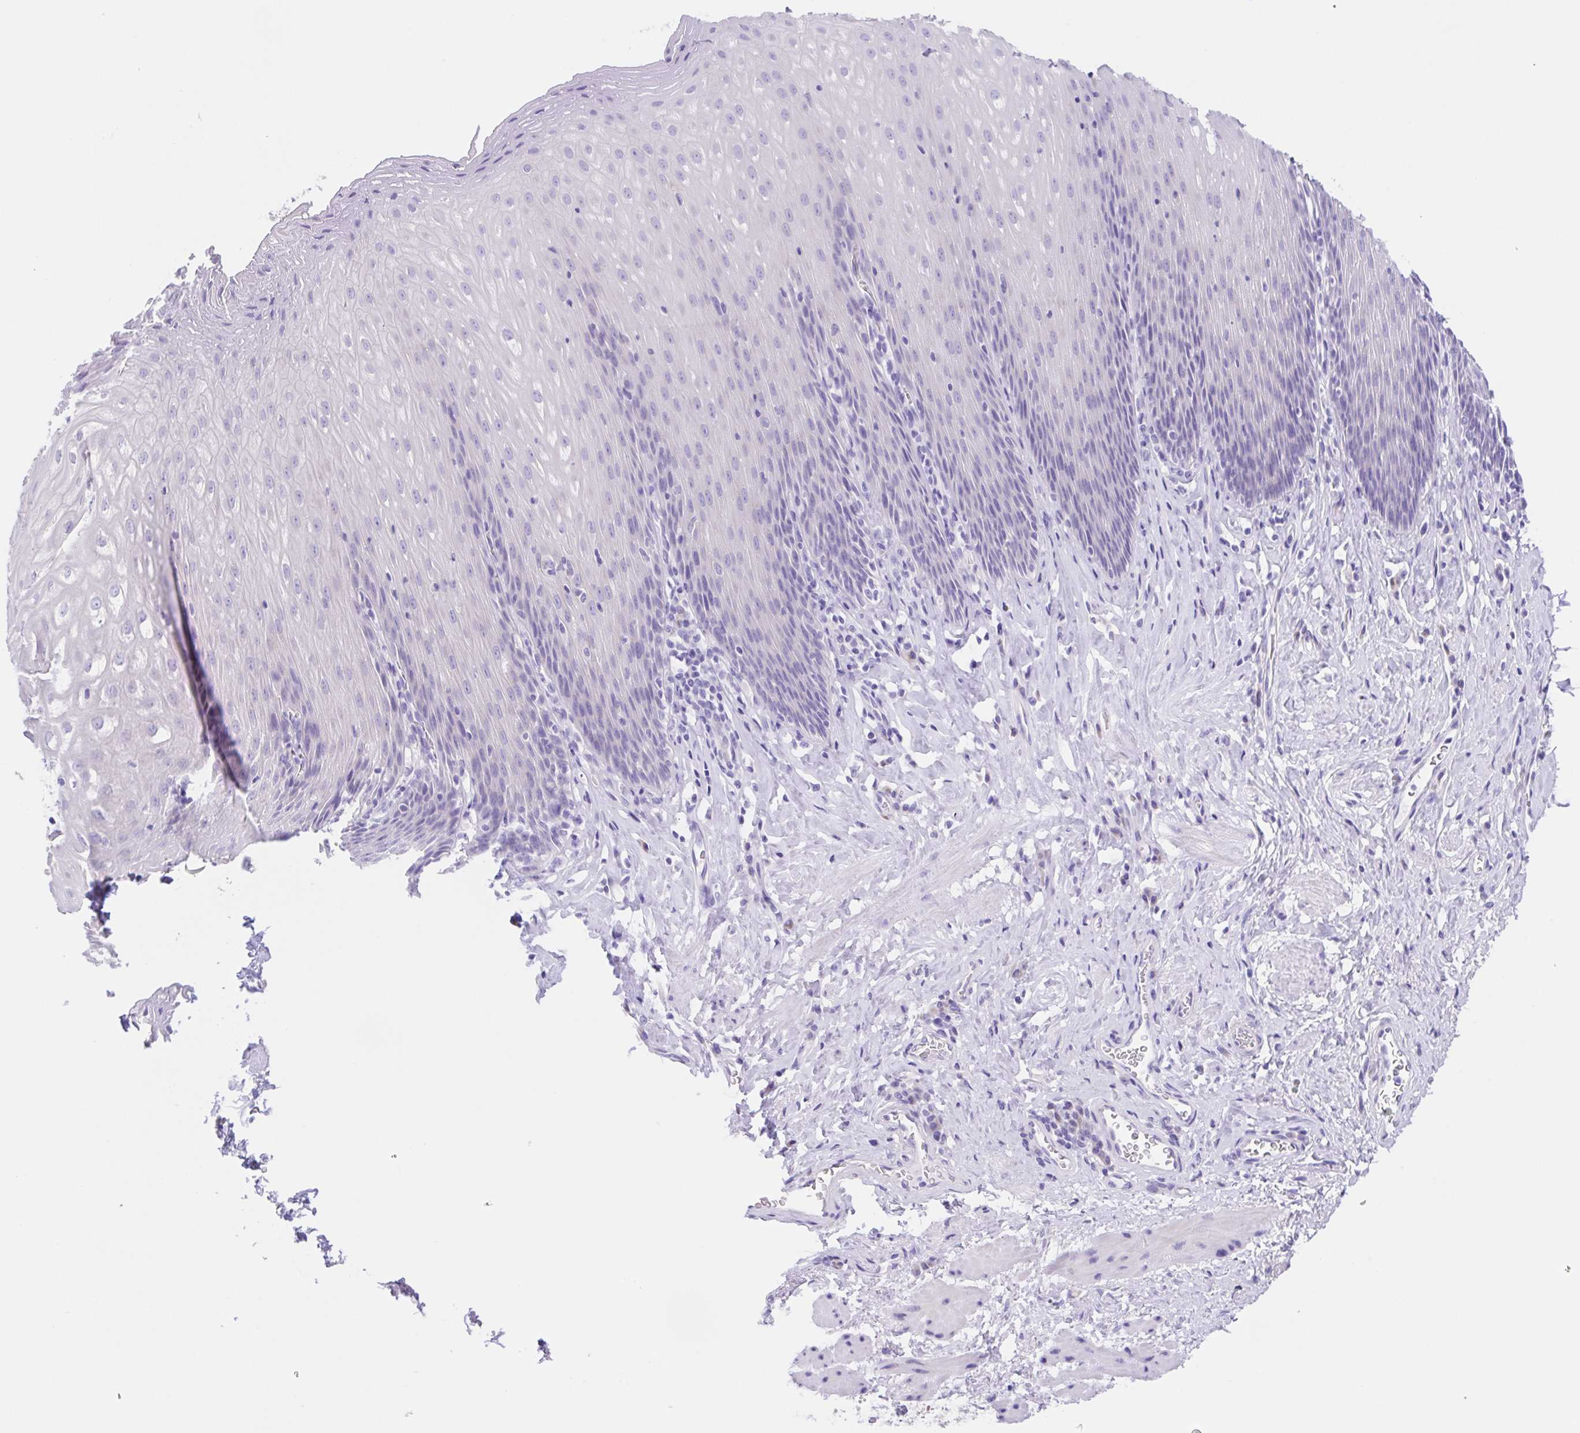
{"staining": {"intensity": "negative", "quantity": "none", "location": "none"}, "tissue": "esophagus", "cell_type": "Squamous epithelial cells", "image_type": "normal", "snomed": [{"axis": "morphology", "description": "Normal tissue, NOS"}, {"axis": "topography", "description": "Esophagus"}], "caption": "This is an IHC histopathology image of normal human esophagus. There is no staining in squamous epithelial cells.", "gene": "SCG3", "patient": {"sex": "female", "age": 61}}